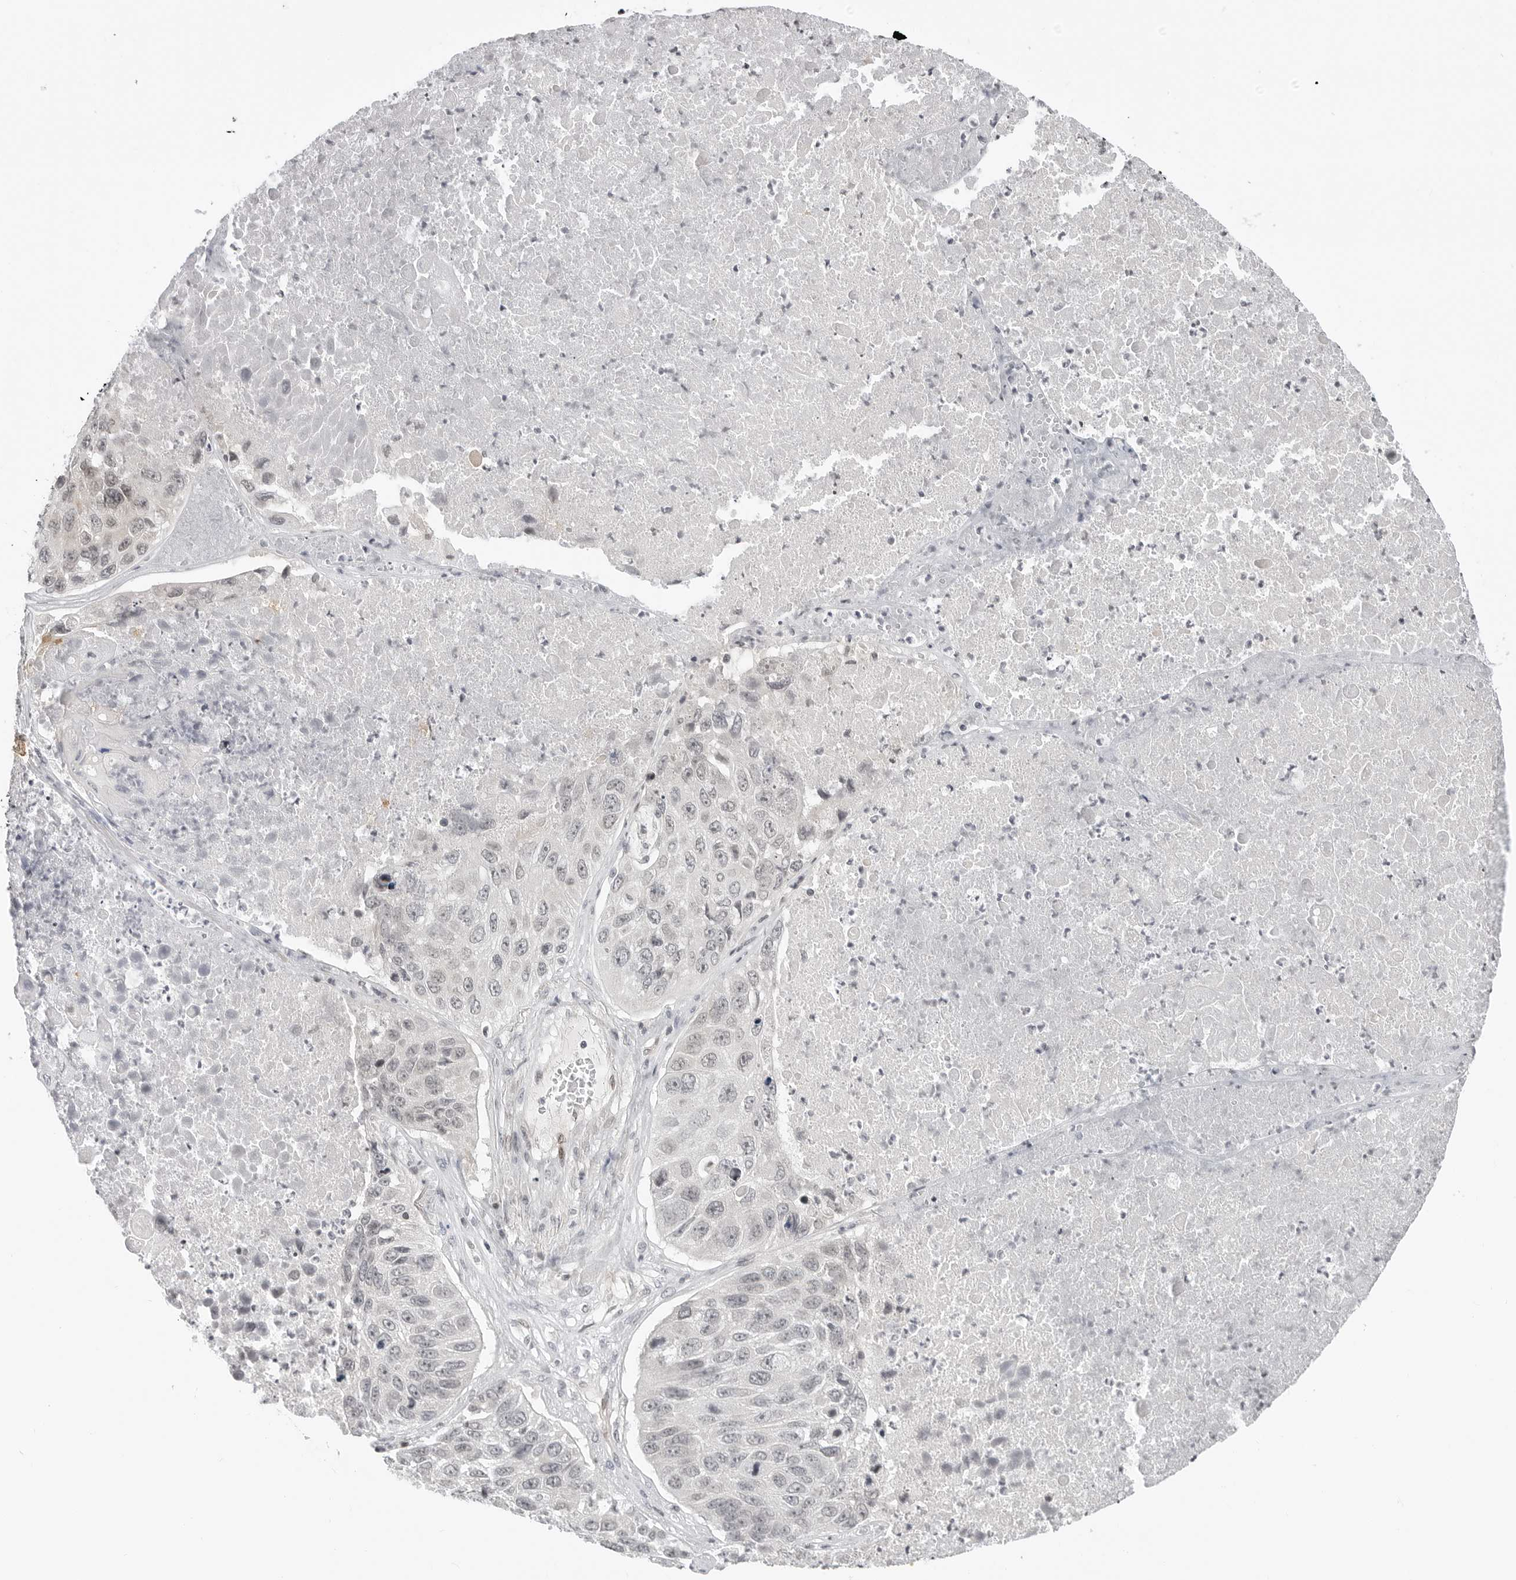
{"staining": {"intensity": "negative", "quantity": "none", "location": "none"}, "tissue": "lung cancer", "cell_type": "Tumor cells", "image_type": "cancer", "snomed": [{"axis": "morphology", "description": "Squamous cell carcinoma, NOS"}, {"axis": "topography", "description": "Lung"}], "caption": "Photomicrograph shows no protein positivity in tumor cells of lung squamous cell carcinoma tissue.", "gene": "C8orf33", "patient": {"sex": "male", "age": 61}}